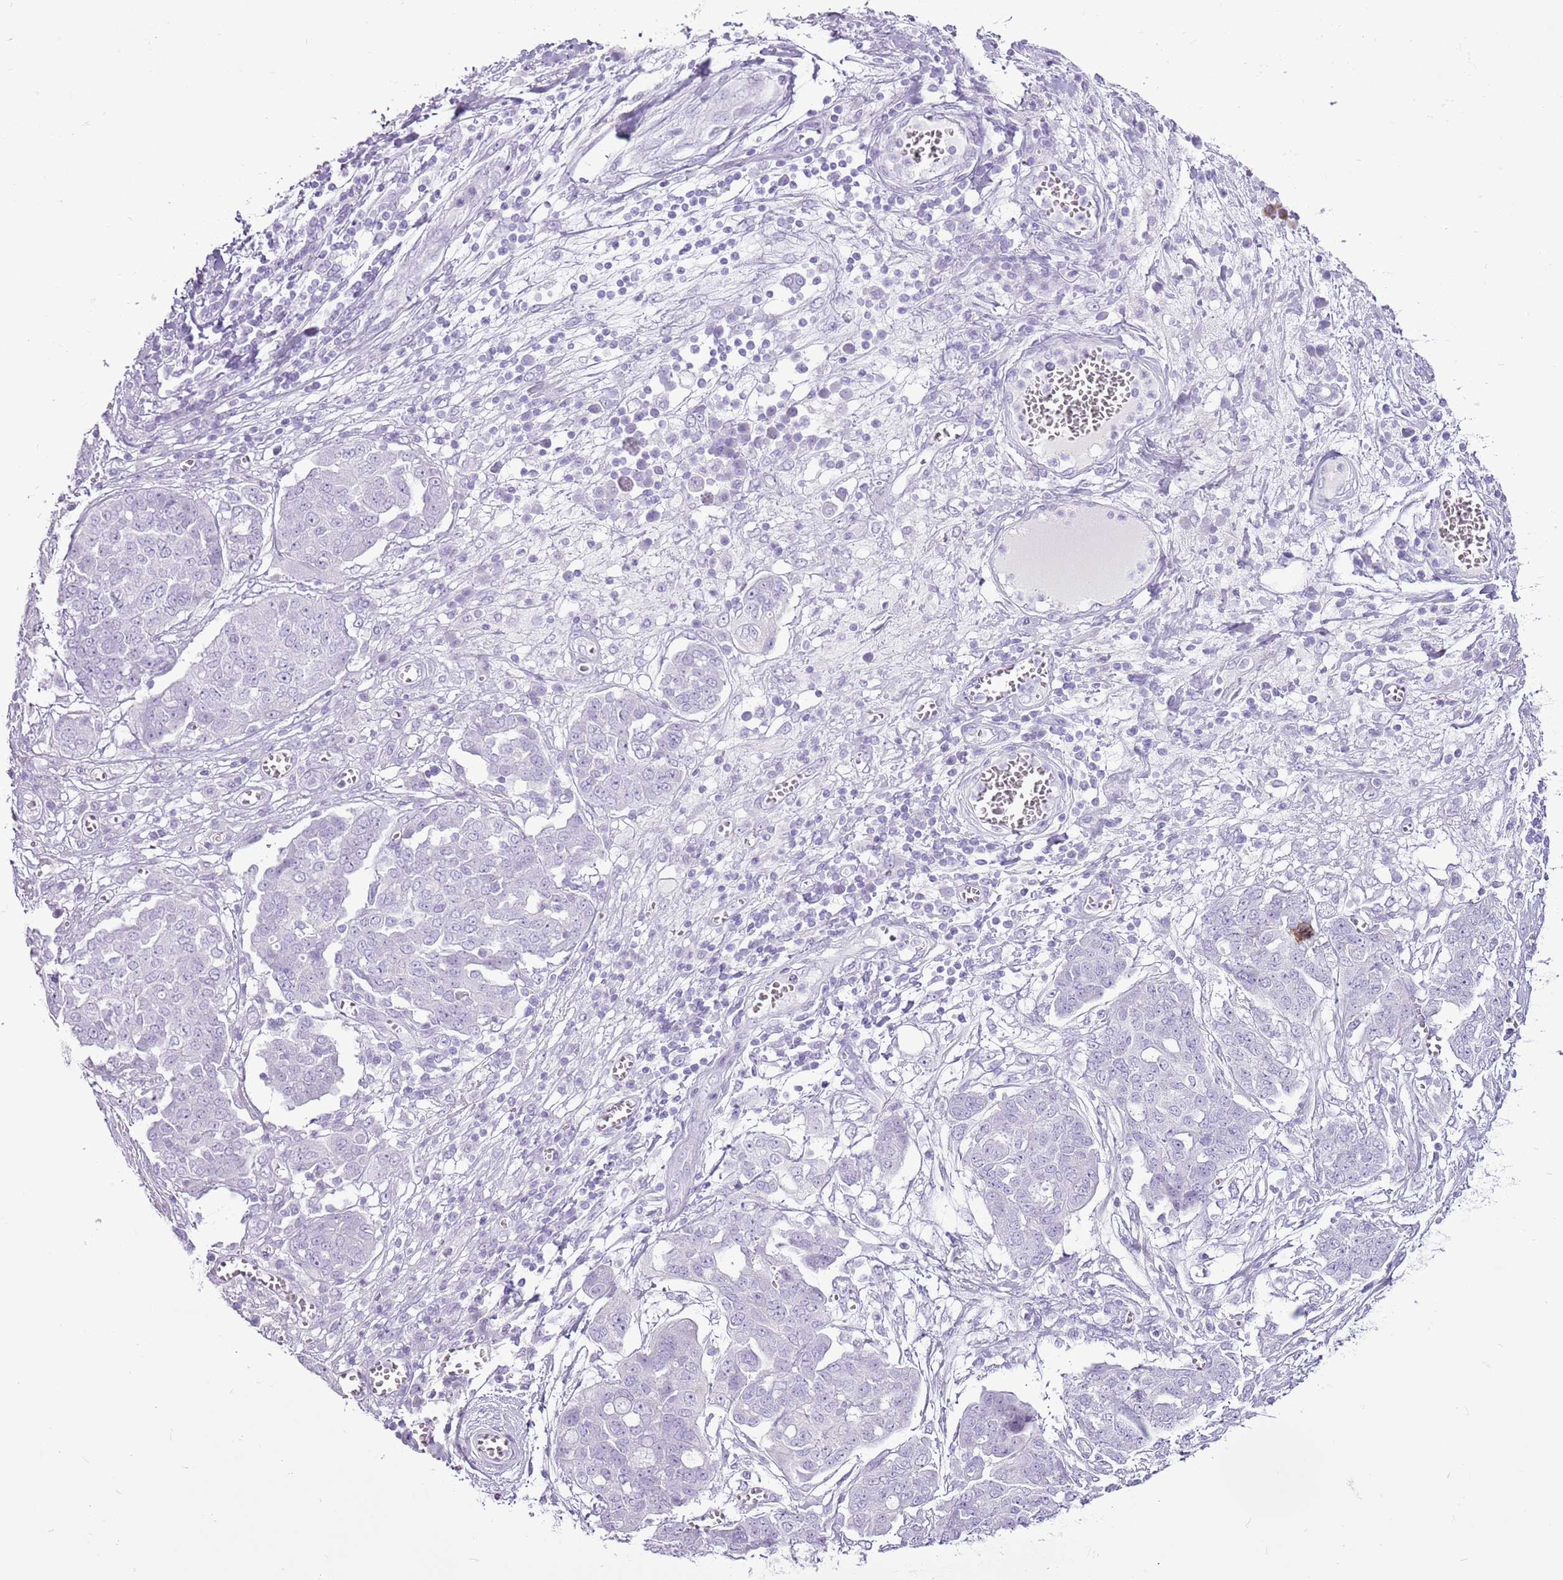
{"staining": {"intensity": "negative", "quantity": "none", "location": "none"}, "tissue": "ovarian cancer", "cell_type": "Tumor cells", "image_type": "cancer", "snomed": [{"axis": "morphology", "description": "Cystadenocarcinoma, serous, NOS"}, {"axis": "topography", "description": "Soft tissue"}, {"axis": "topography", "description": "Ovary"}], "caption": "An image of ovarian cancer stained for a protein displays no brown staining in tumor cells.", "gene": "CNFN", "patient": {"sex": "female", "age": 57}}